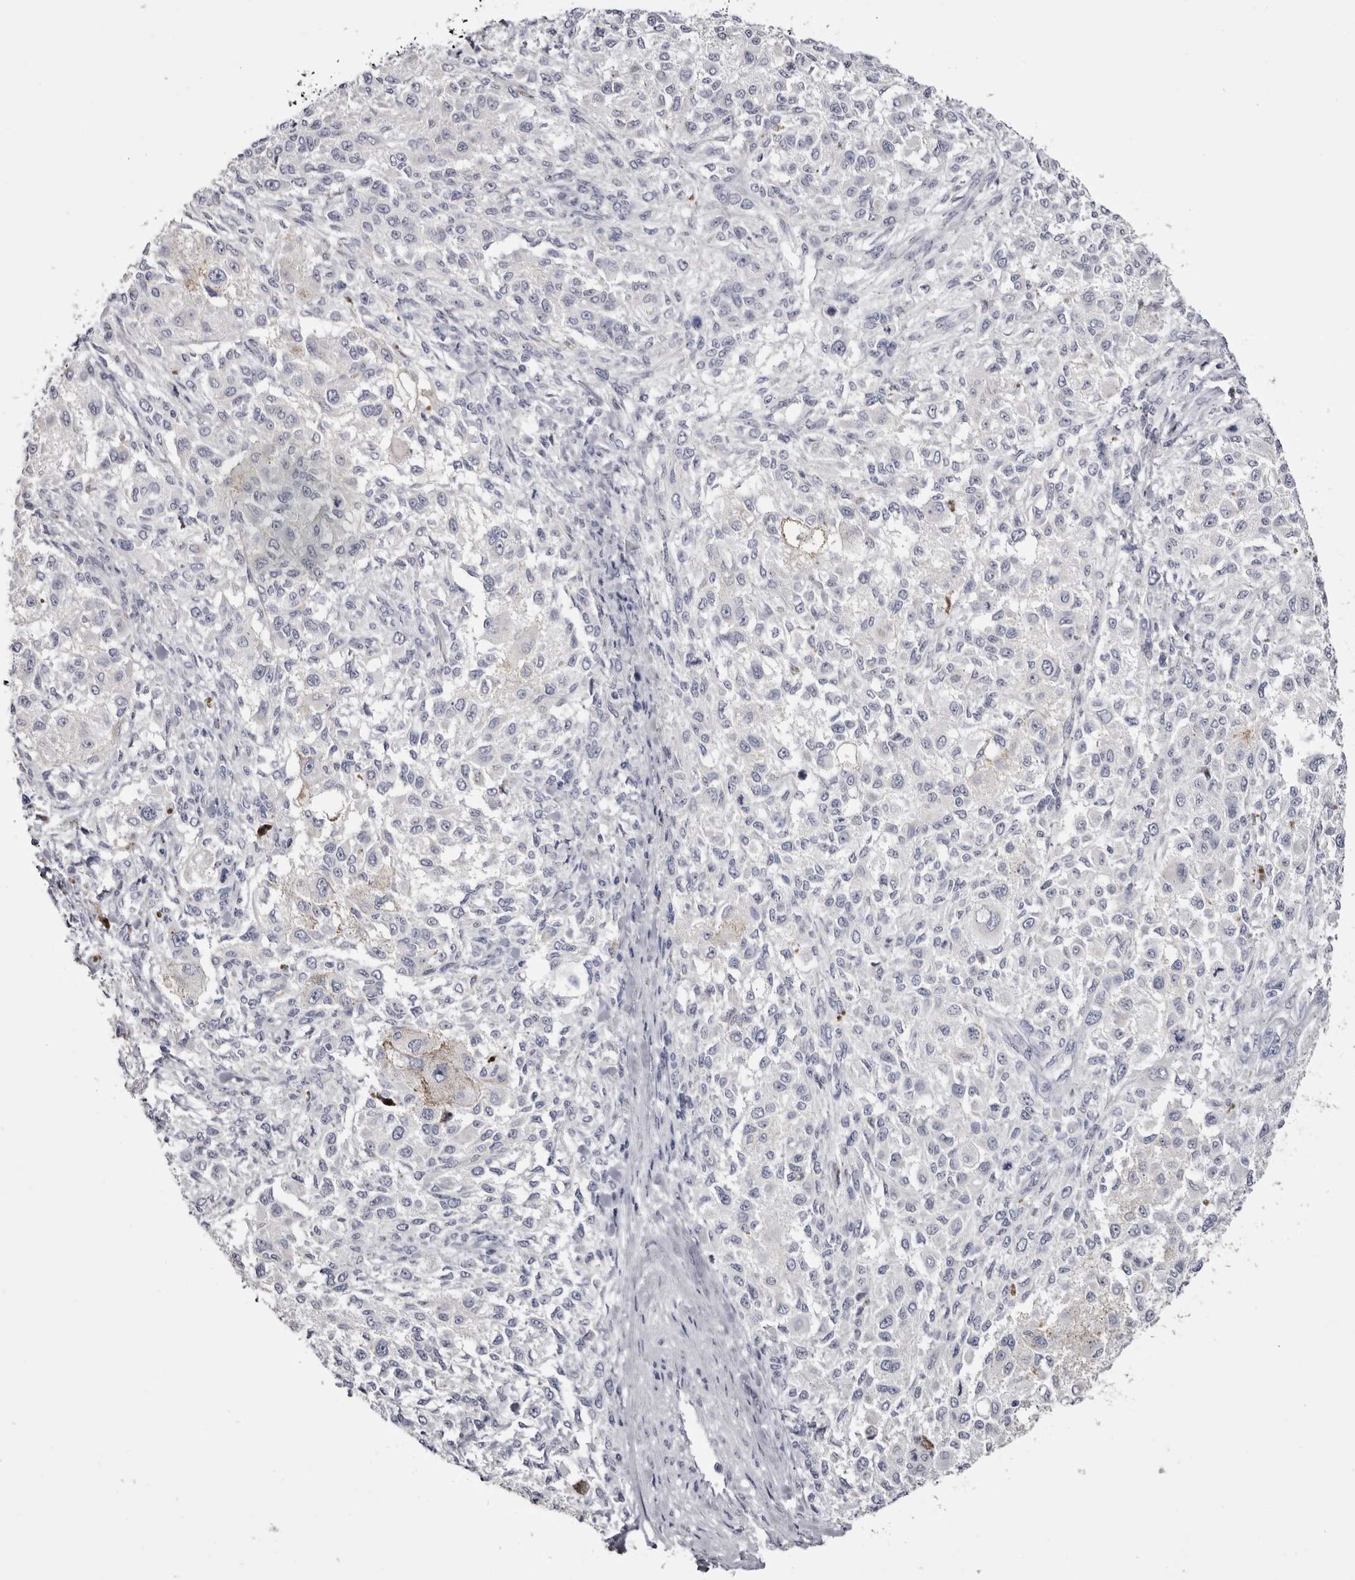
{"staining": {"intensity": "negative", "quantity": "none", "location": "none"}, "tissue": "melanoma", "cell_type": "Tumor cells", "image_type": "cancer", "snomed": [{"axis": "morphology", "description": "Necrosis, NOS"}, {"axis": "morphology", "description": "Malignant melanoma, NOS"}, {"axis": "topography", "description": "Skin"}], "caption": "An immunohistochemistry micrograph of melanoma is shown. There is no staining in tumor cells of melanoma. The staining was performed using DAB to visualize the protein expression in brown, while the nuclei were stained in blue with hematoxylin (Magnification: 20x).", "gene": "CASQ1", "patient": {"sex": "female", "age": 87}}